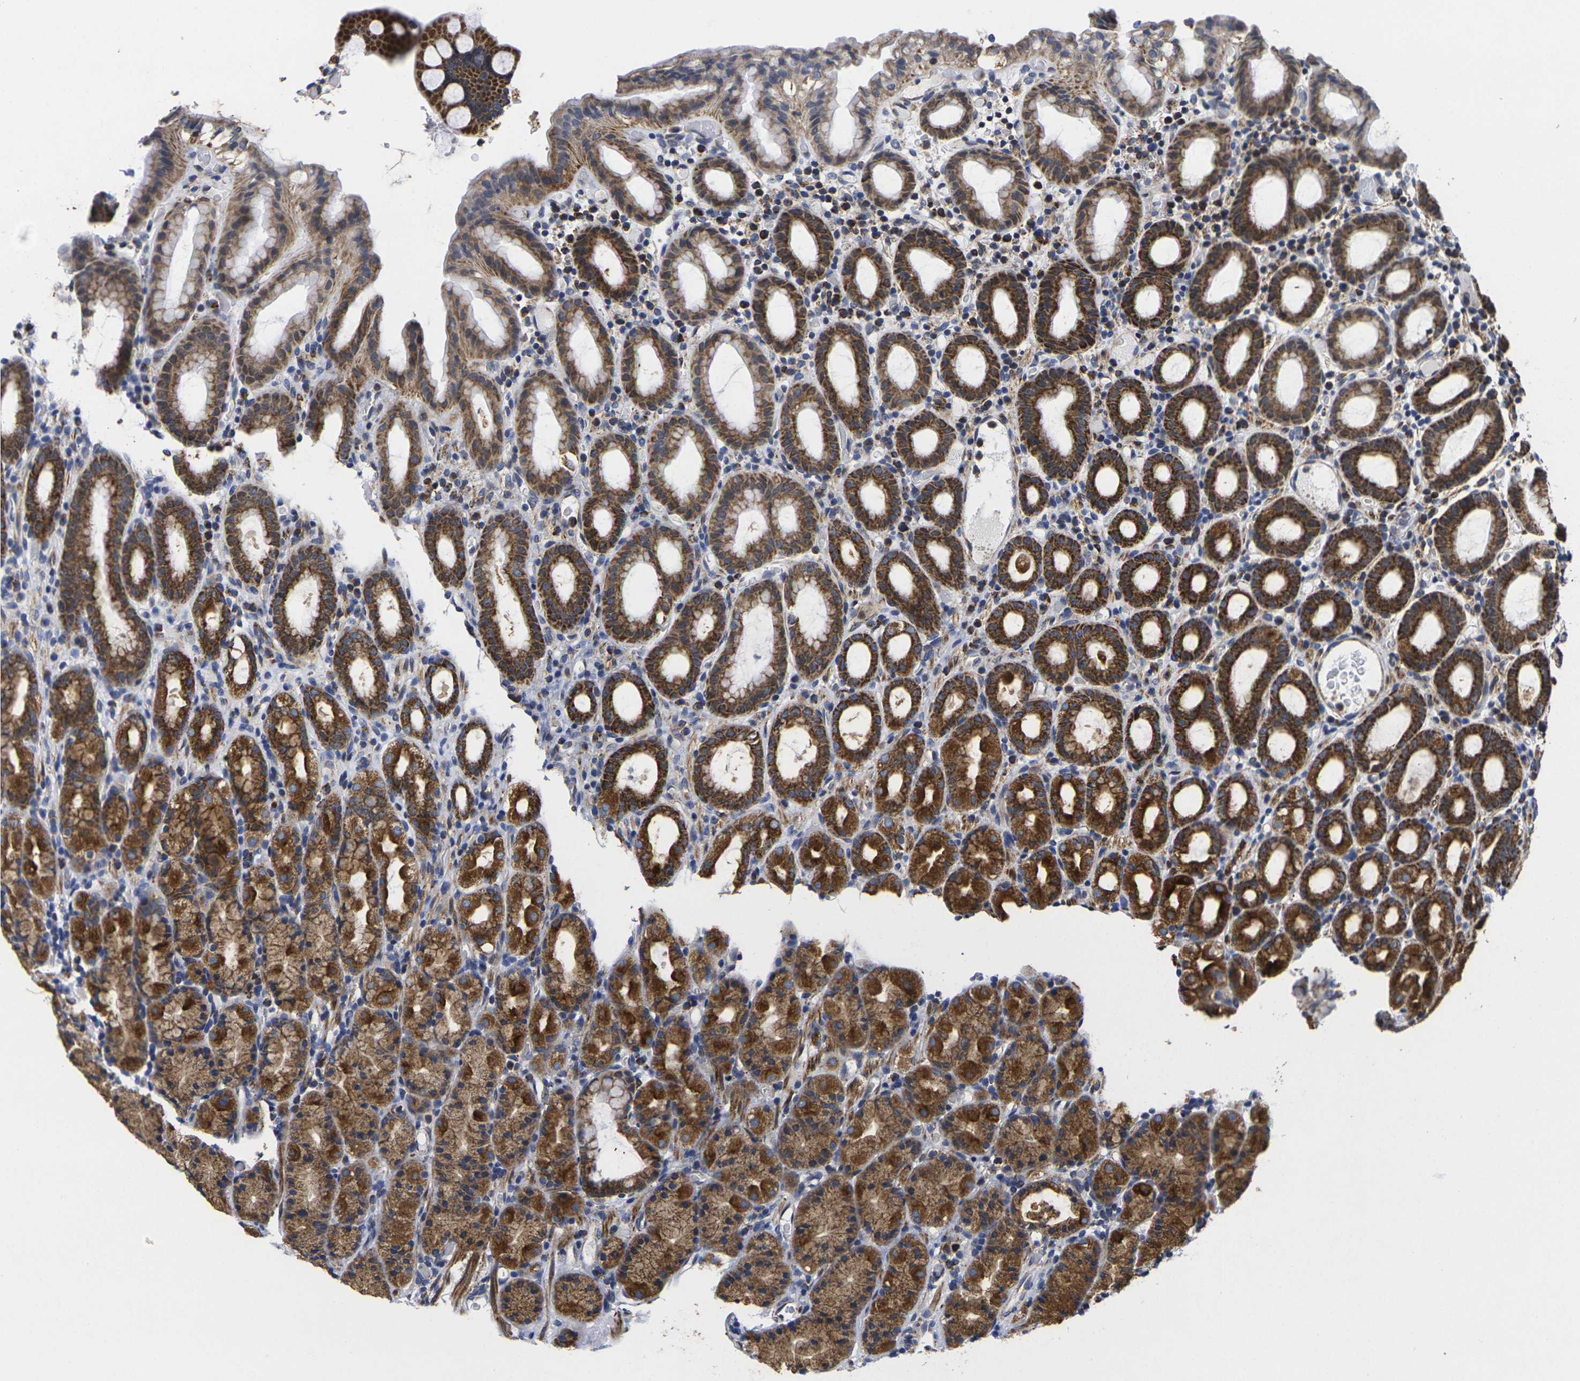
{"staining": {"intensity": "strong", "quantity": ">75%", "location": "cytoplasmic/membranous"}, "tissue": "stomach", "cell_type": "Glandular cells", "image_type": "normal", "snomed": [{"axis": "morphology", "description": "Normal tissue, NOS"}, {"axis": "topography", "description": "Stomach, upper"}], "caption": "Immunohistochemistry (IHC) of normal stomach displays high levels of strong cytoplasmic/membranous positivity in approximately >75% of glandular cells. Using DAB (brown) and hematoxylin (blue) stains, captured at high magnification using brightfield microscopy.", "gene": "P2RY11", "patient": {"sex": "male", "age": 68}}